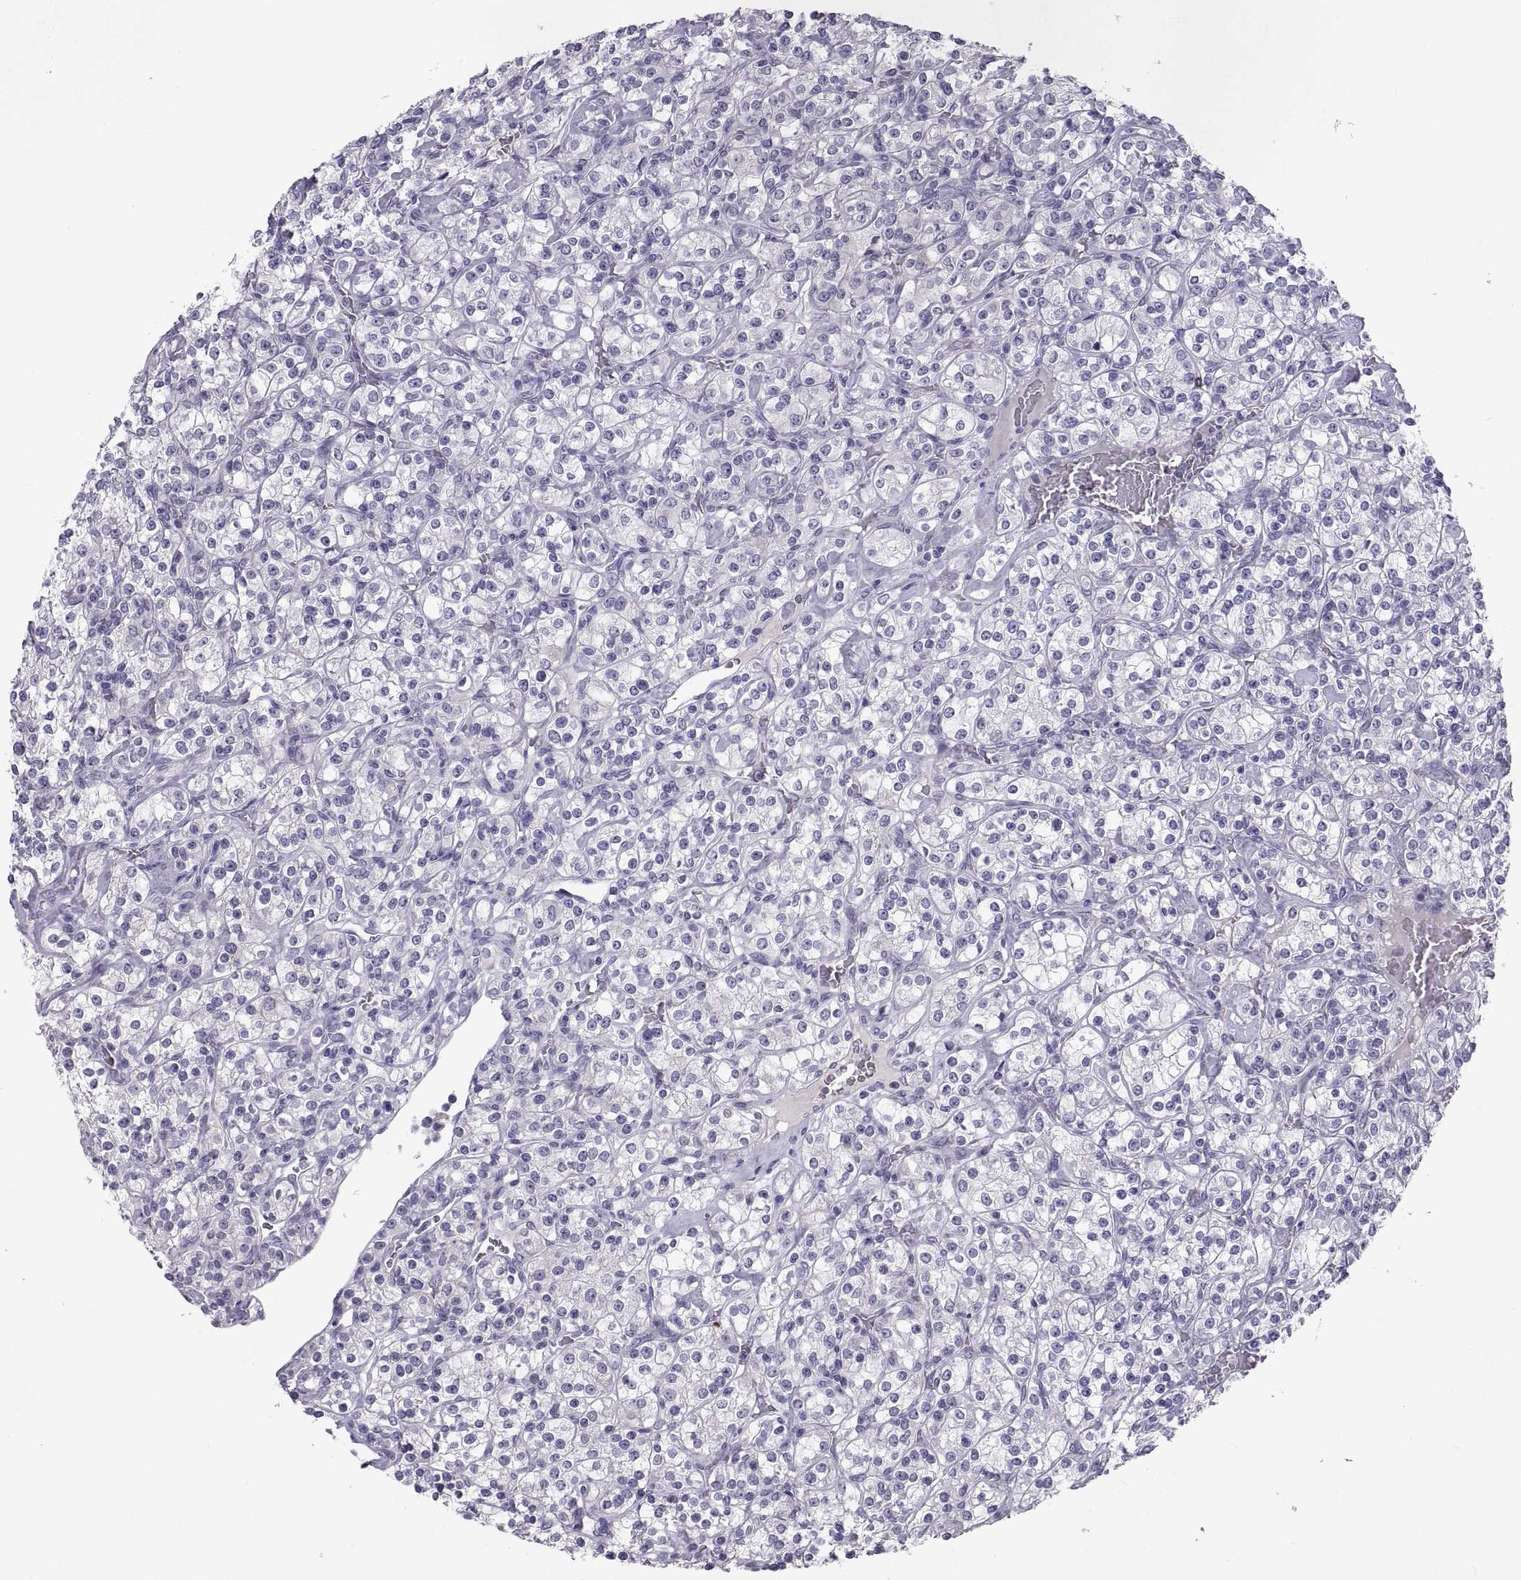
{"staining": {"intensity": "negative", "quantity": "none", "location": "none"}, "tissue": "renal cancer", "cell_type": "Tumor cells", "image_type": "cancer", "snomed": [{"axis": "morphology", "description": "Adenocarcinoma, NOS"}, {"axis": "topography", "description": "Kidney"}], "caption": "Tumor cells are negative for brown protein staining in adenocarcinoma (renal).", "gene": "IGSF1", "patient": {"sex": "male", "age": 77}}